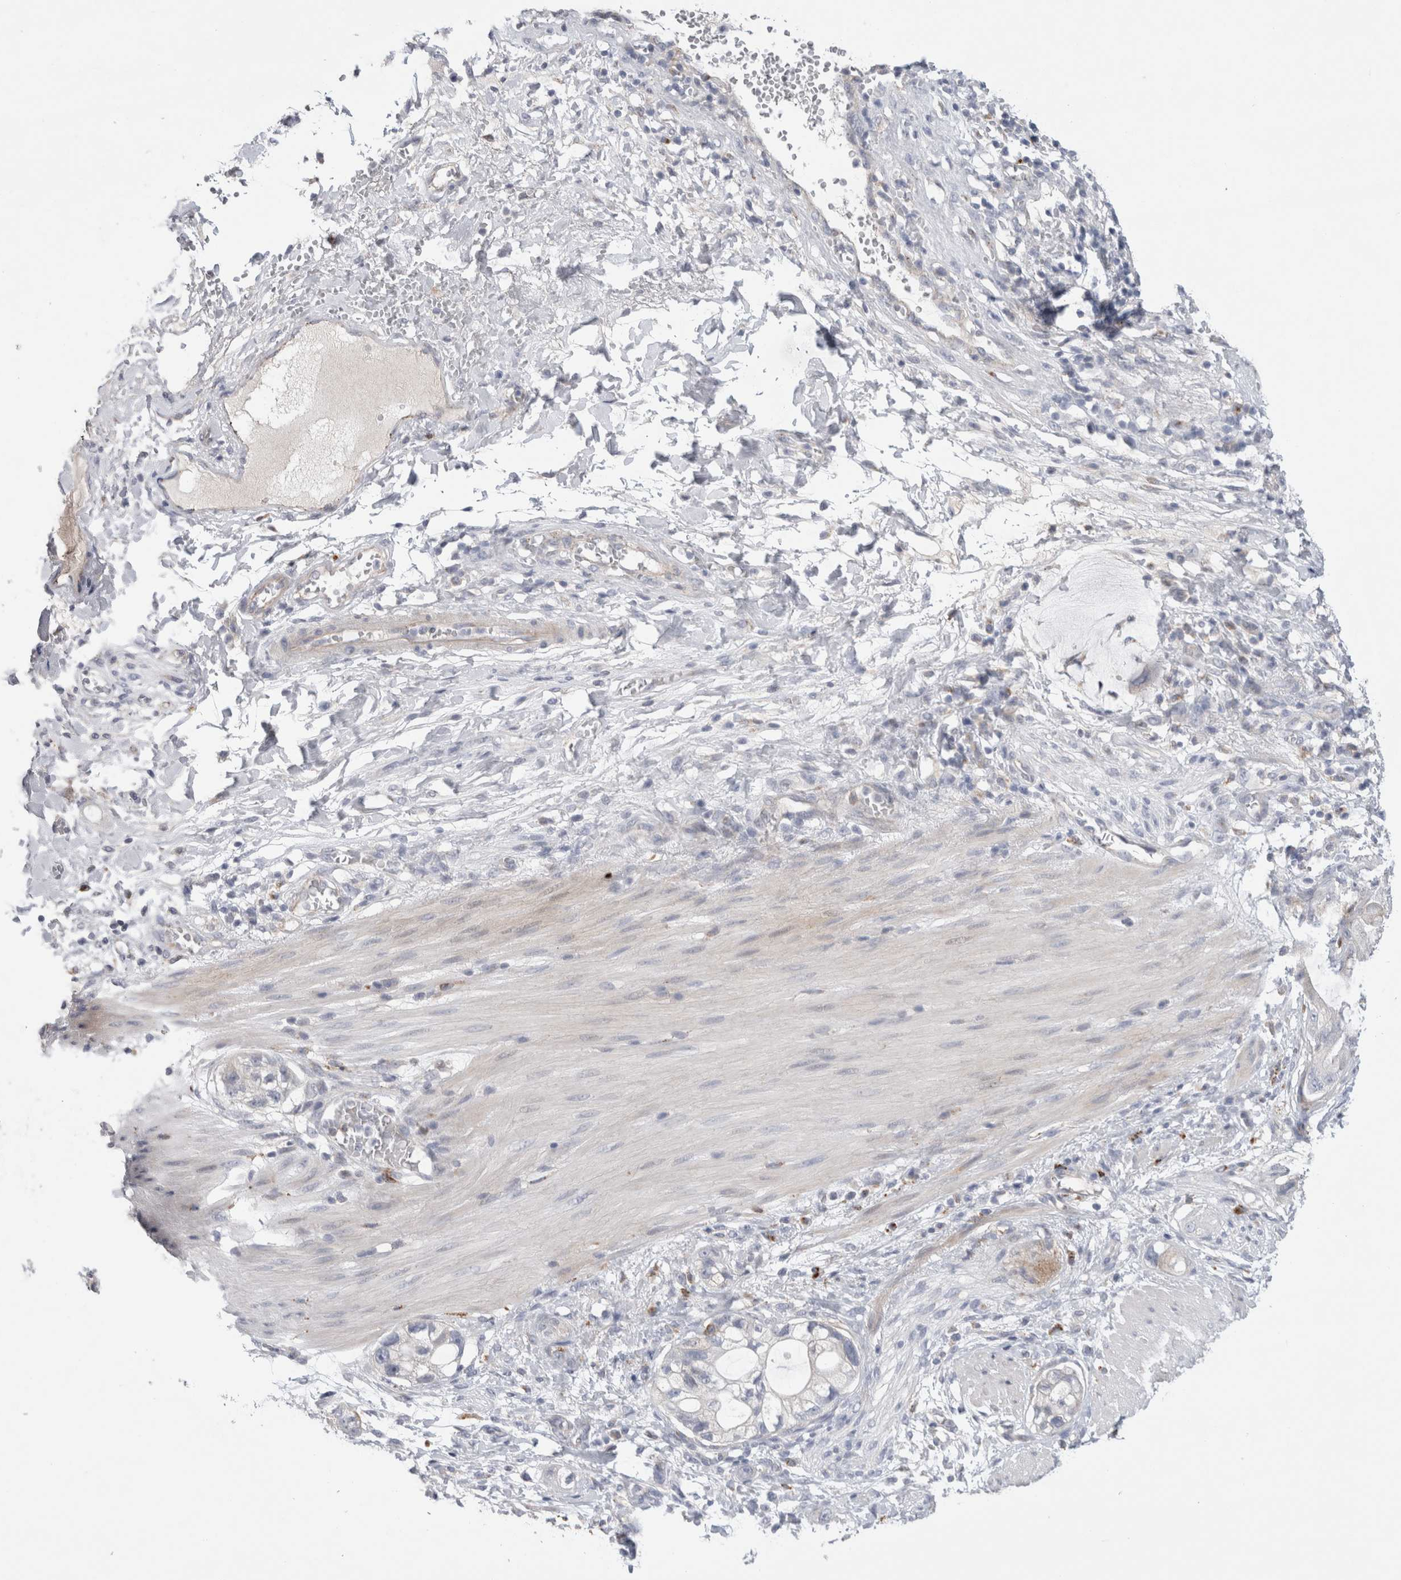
{"staining": {"intensity": "negative", "quantity": "none", "location": "none"}, "tissue": "stomach cancer", "cell_type": "Tumor cells", "image_type": "cancer", "snomed": [{"axis": "morphology", "description": "Adenocarcinoma, NOS"}, {"axis": "topography", "description": "Stomach"}, {"axis": "topography", "description": "Stomach, lower"}], "caption": "Immunohistochemical staining of human adenocarcinoma (stomach) demonstrates no significant staining in tumor cells.", "gene": "GAA", "patient": {"sex": "female", "age": 48}}